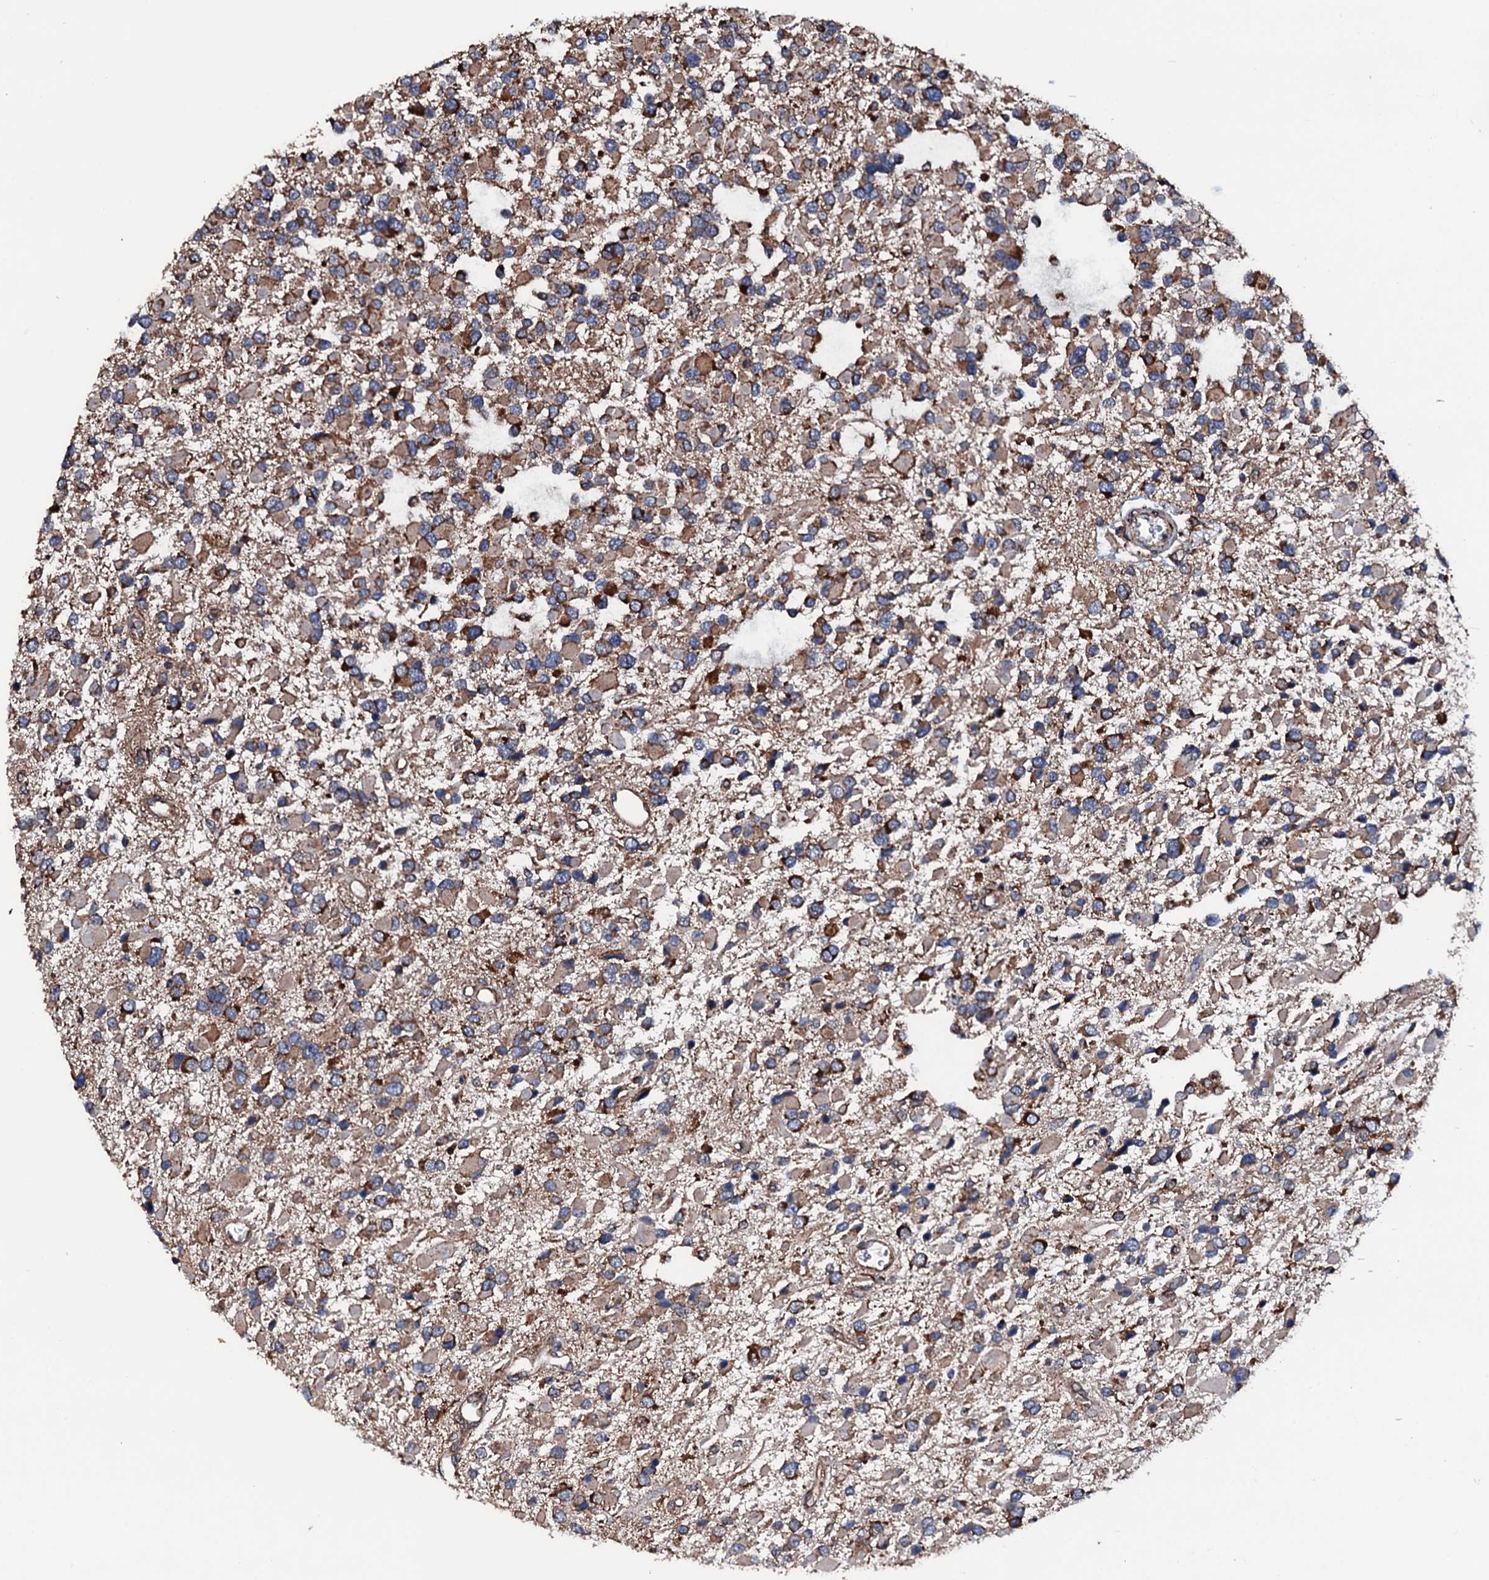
{"staining": {"intensity": "moderate", "quantity": "25%-75%", "location": "cytoplasmic/membranous"}, "tissue": "glioma", "cell_type": "Tumor cells", "image_type": "cancer", "snomed": [{"axis": "morphology", "description": "Glioma, malignant, High grade"}, {"axis": "topography", "description": "Brain"}], "caption": "Glioma stained for a protein (brown) exhibits moderate cytoplasmic/membranous positive expression in about 25%-75% of tumor cells.", "gene": "RAB12", "patient": {"sex": "male", "age": 53}}